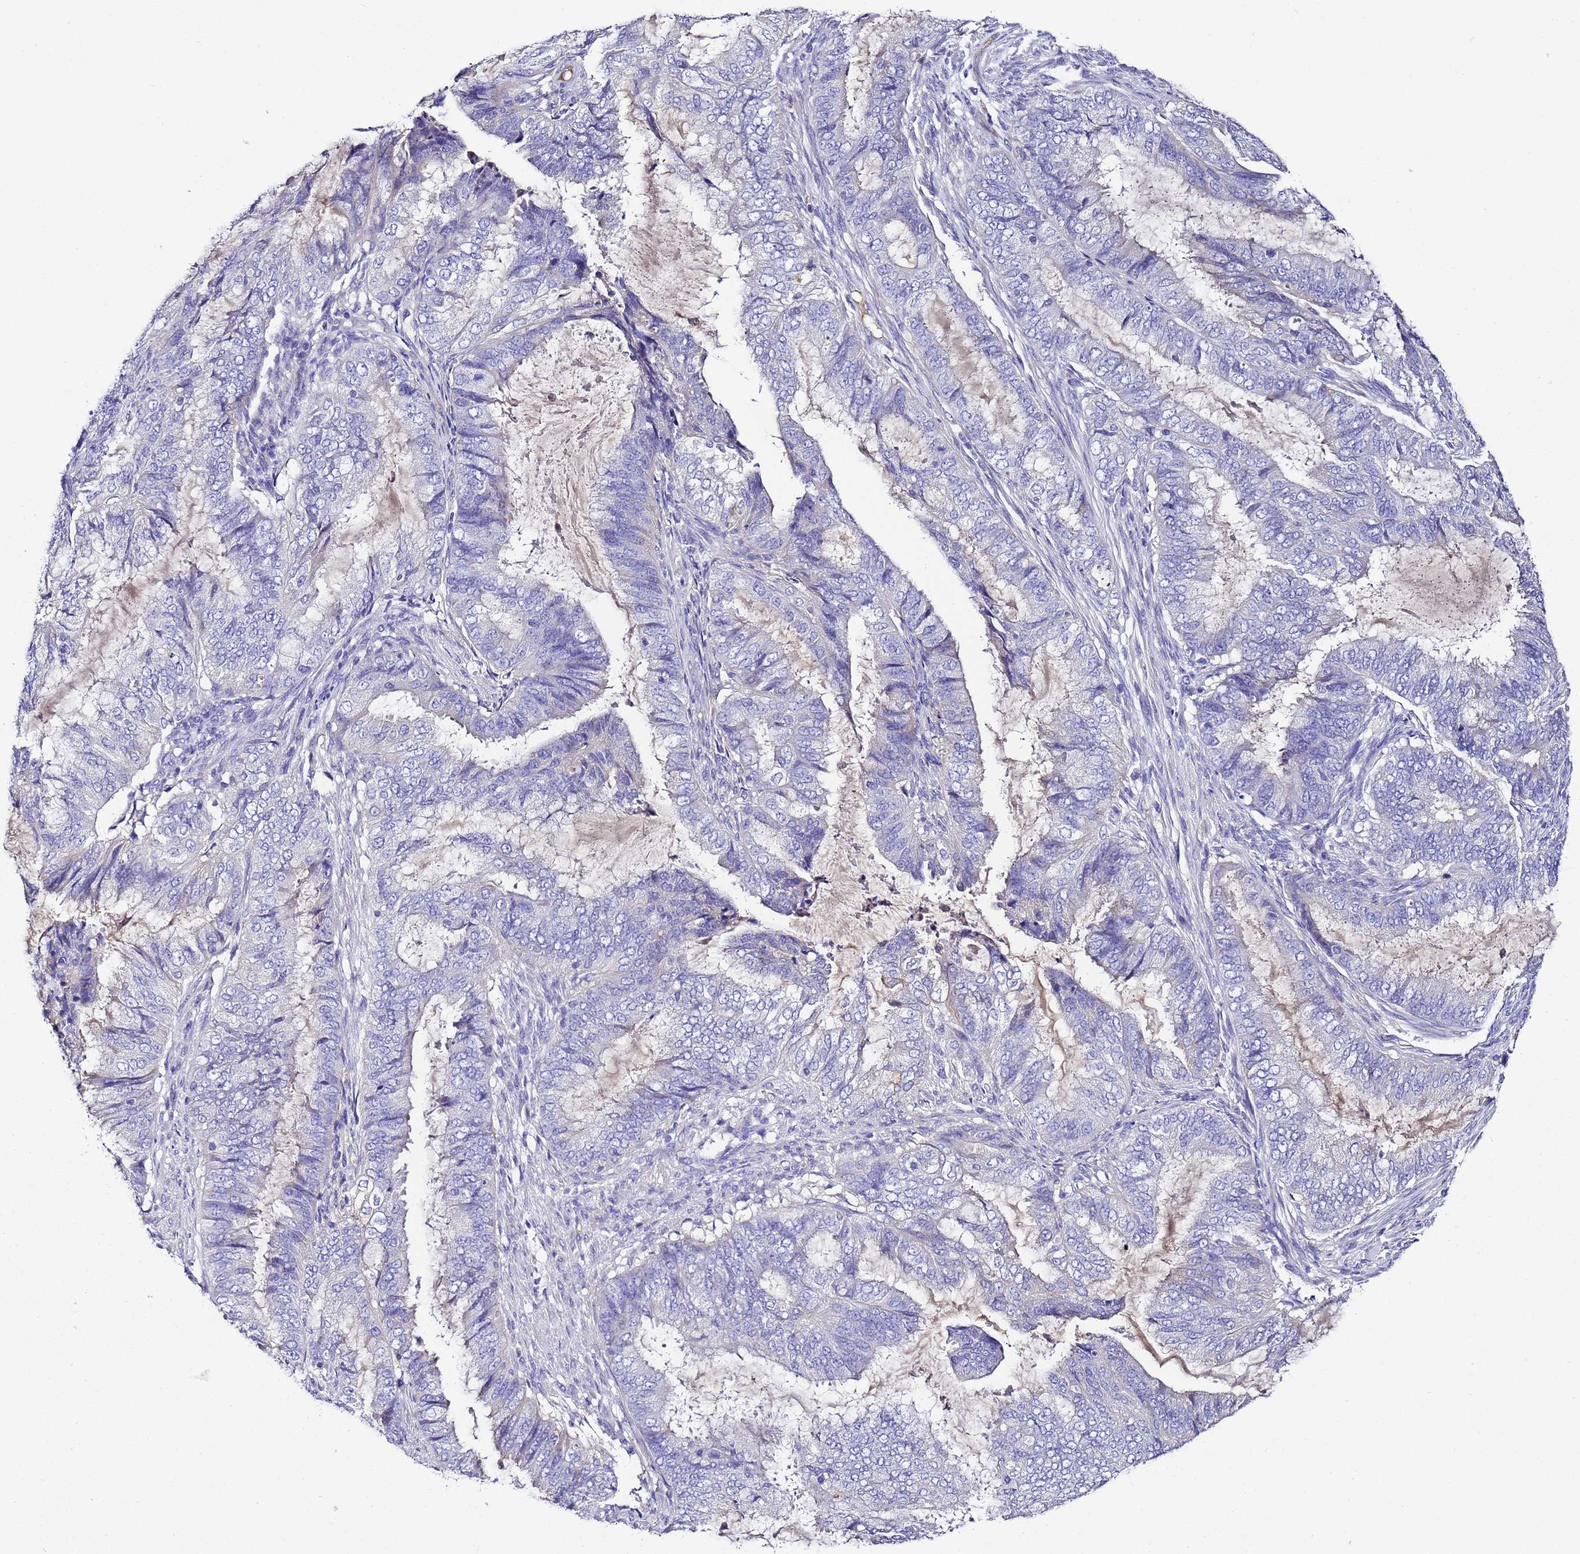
{"staining": {"intensity": "negative", "quantity": "none", "location": "none"}, "tissue": "endometrial cancer", "cell_type": "Tumor cells", "image_type": "cancer", "snomed": [{"axis": "morphology", "description": "Adenocarcinoma, NOS"}, {"axis": "topography", "description": "Endometrium"}], "caption": "DAB immunohistochemical staining of human endometrial cancer (adenocarcinoma) shows no significant positivity in tumor cells. (DAB (3,3'-diaminobenzidine) immunohistochemistry (IHC) visualized using brightfield microscopy, high magnification).", "gene": "UGT2A1", "patient": {"sex": "female", "age": 51}}